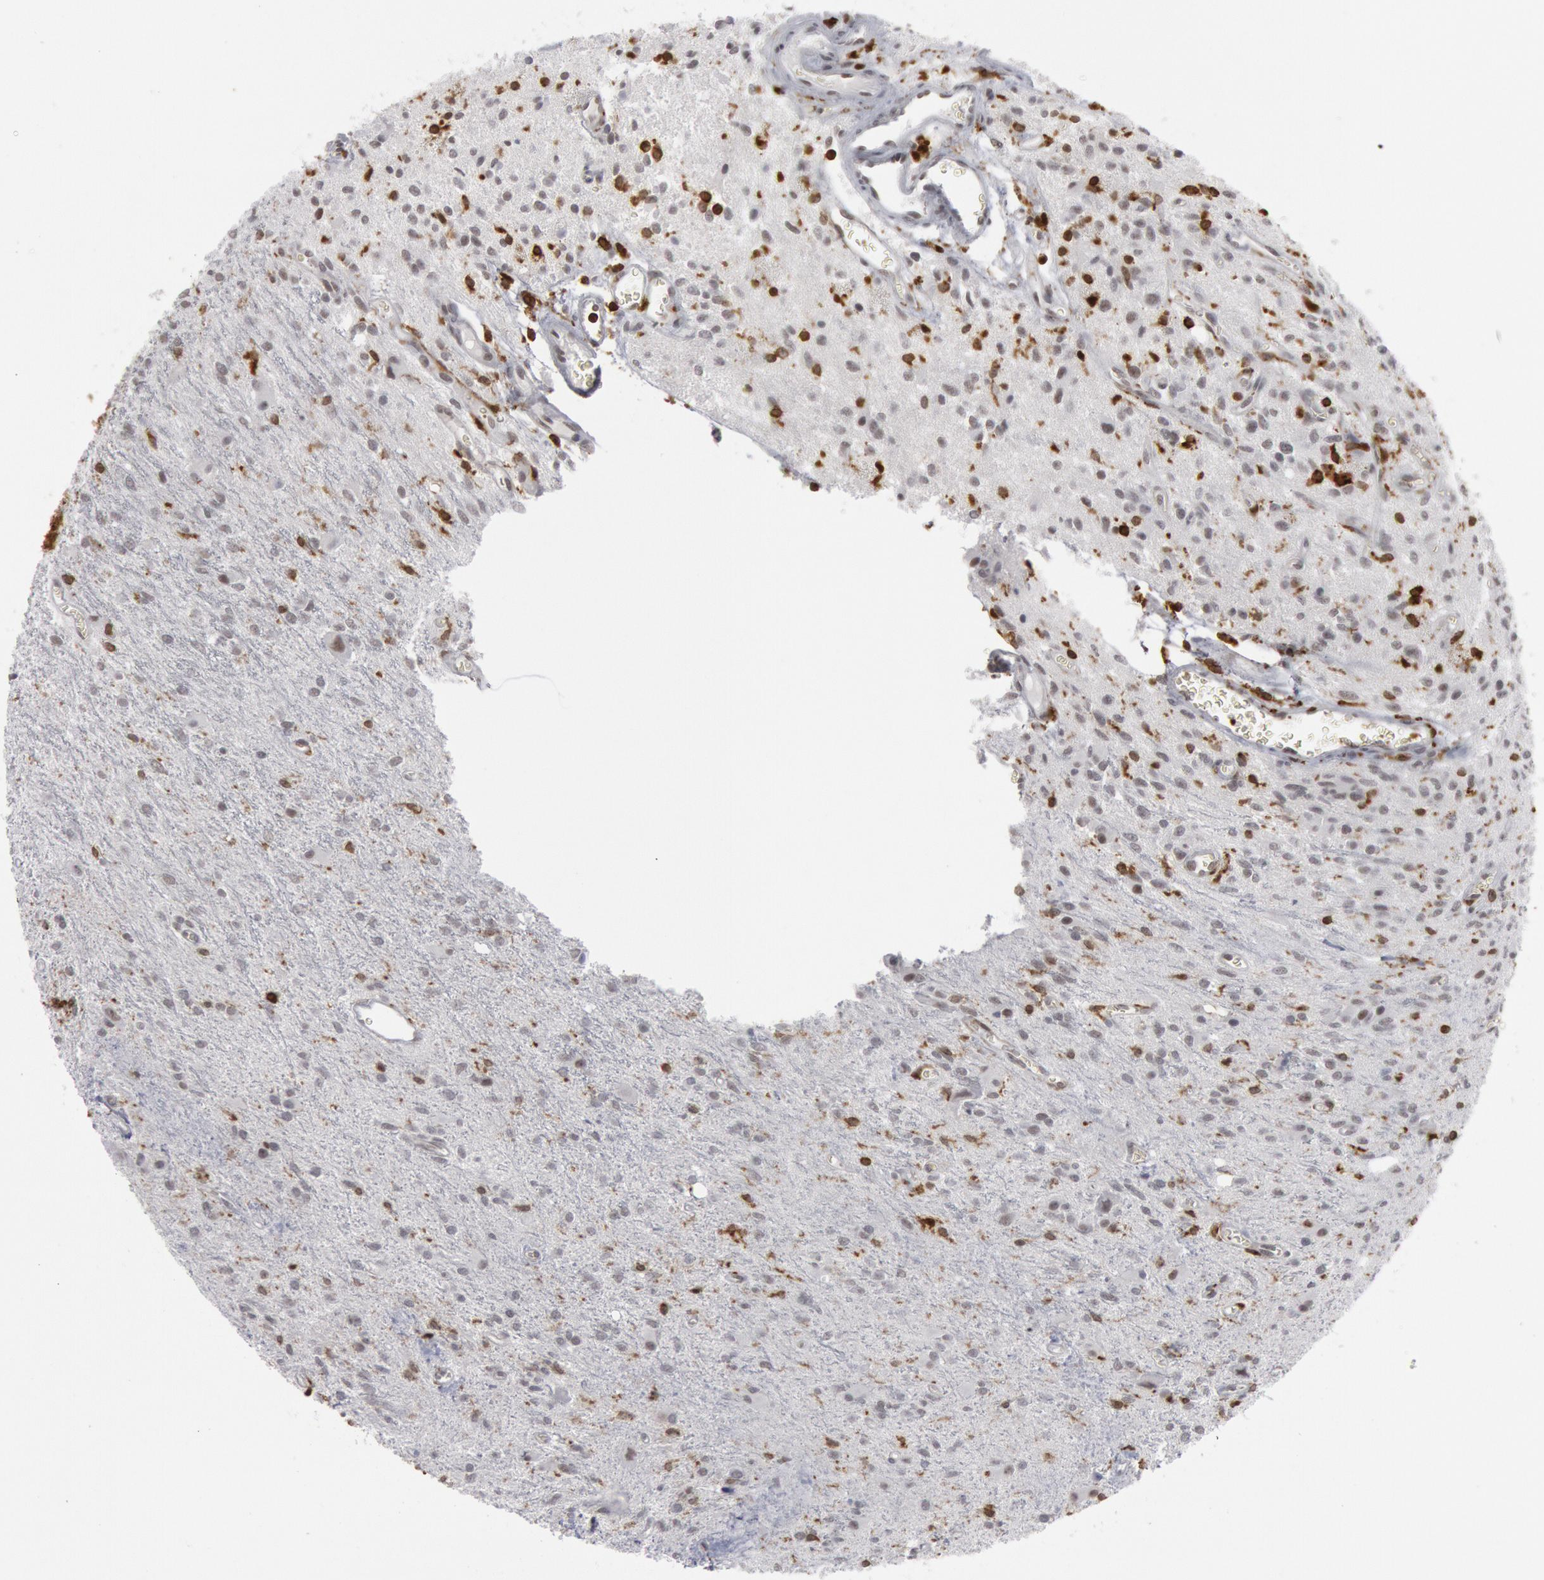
{"staining": {"intensity": "negative", "quantity": "none", "location": "none"}, "tissue": "glioma", "cell_type": "Tumor cells", "image_type": "cancer", "snomed": [{"axis": "morphology", "description": "Glioma, malignant, Low grade"}, {"axis": "topography", "description": "Brain"}], "caption": "This image is of glioma stained with immunohistochemistry (IHC) to label a protein in brown with the nuclei are counter-stained blue. There is no expression in tumor cells.", "gene": "PTPN6", "patient": {"sex": "female", "age": 15}}